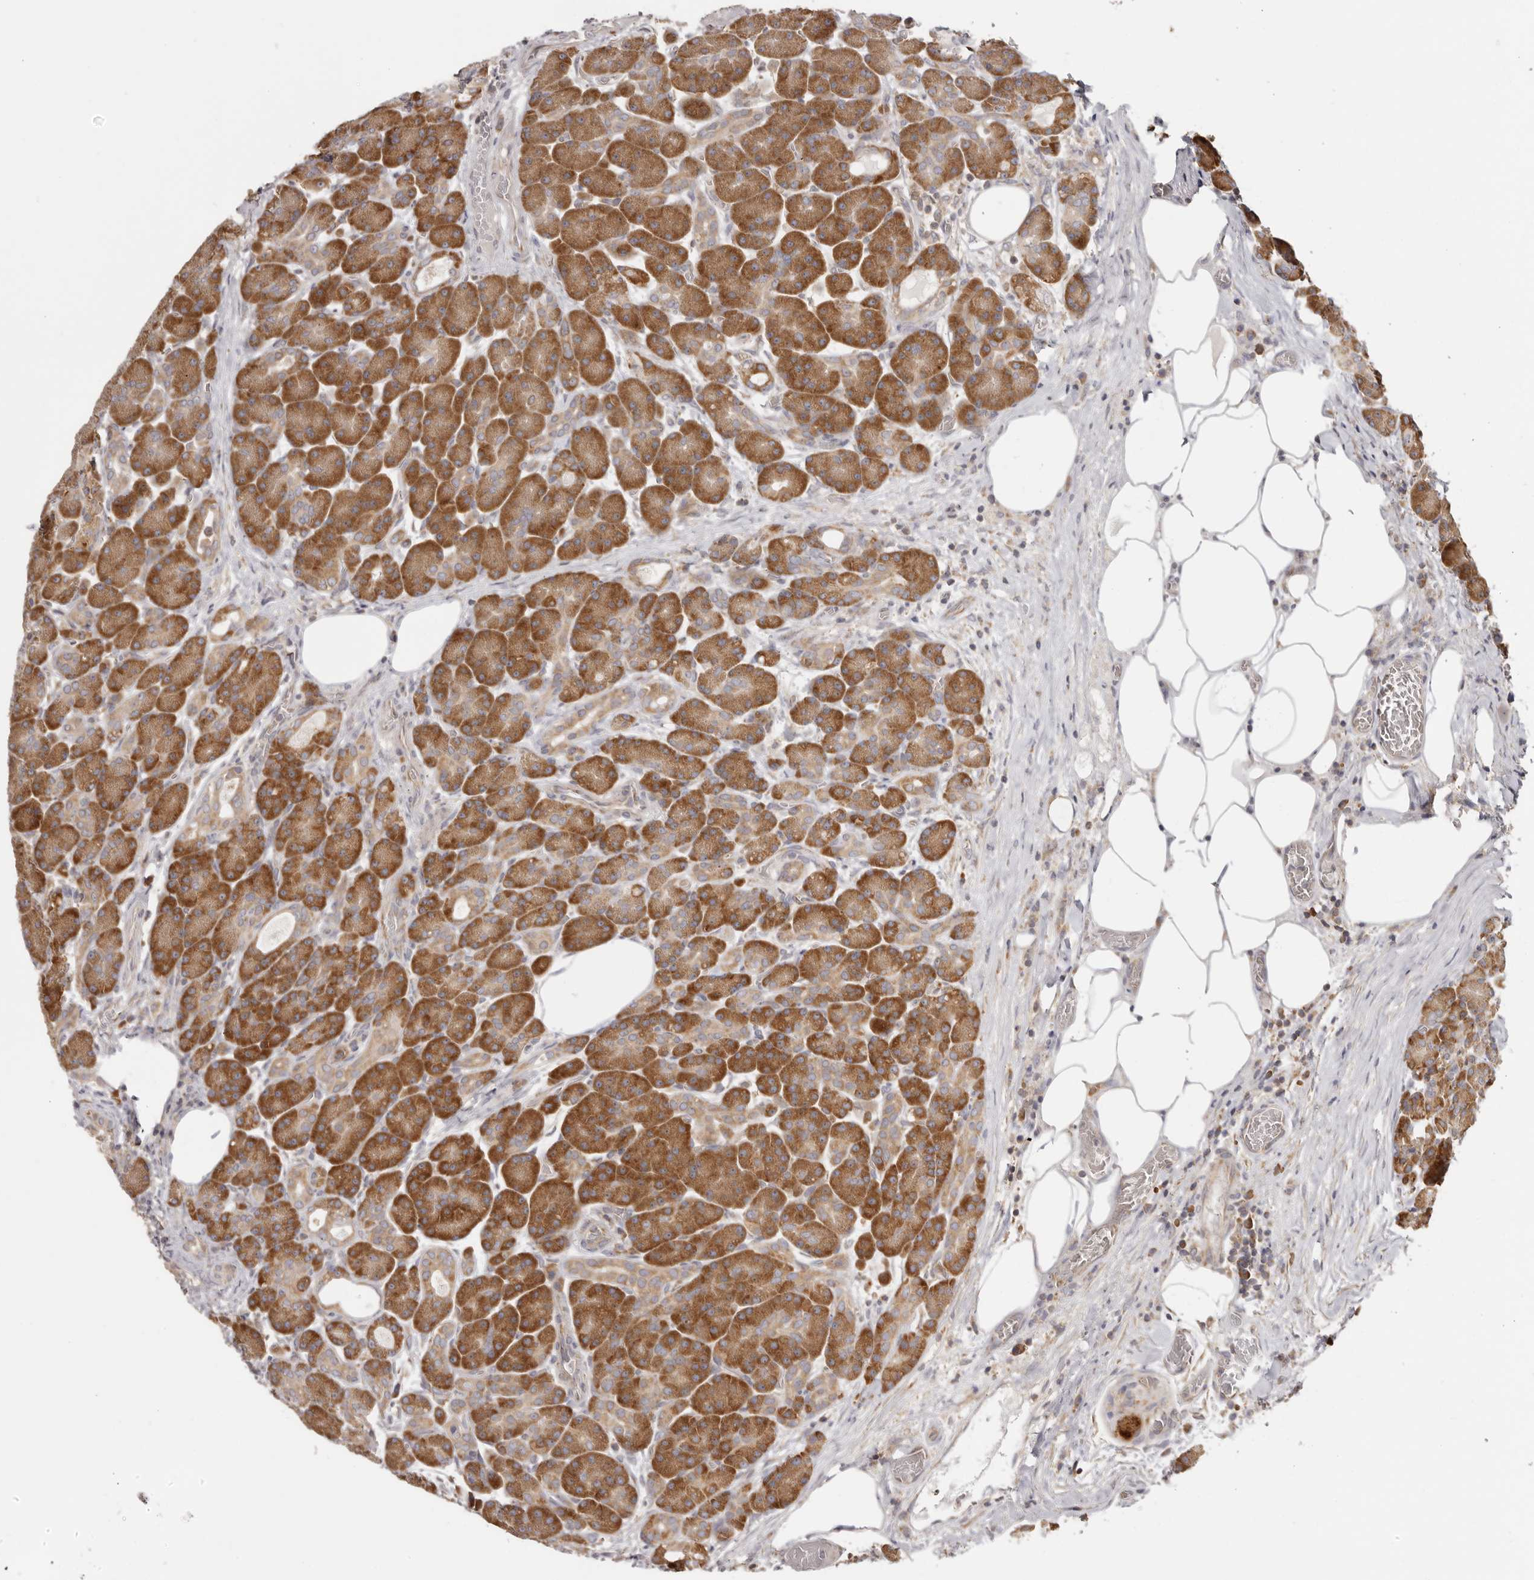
{"staining": {"intensity": "strong", "quantity": "25%-75%", "location": "cytoplasmic/membranous"}, "tissue": "pancreas", "cell_type": "Exocrine glandular cells", "image_type": "normal", "snomed": [{"axis": "morphology", "description": "Normal tissue, NOS"}, {"axis": "topography", "description": "Pancreas"}], "caption": "A brown stain highlights strong cytoplasmic/membranous positivity of a protein in exocrine glandular cells of benign human pancreas.", "gene": "EEF1E1", "patient": {"sex": "male", "age": 63}}